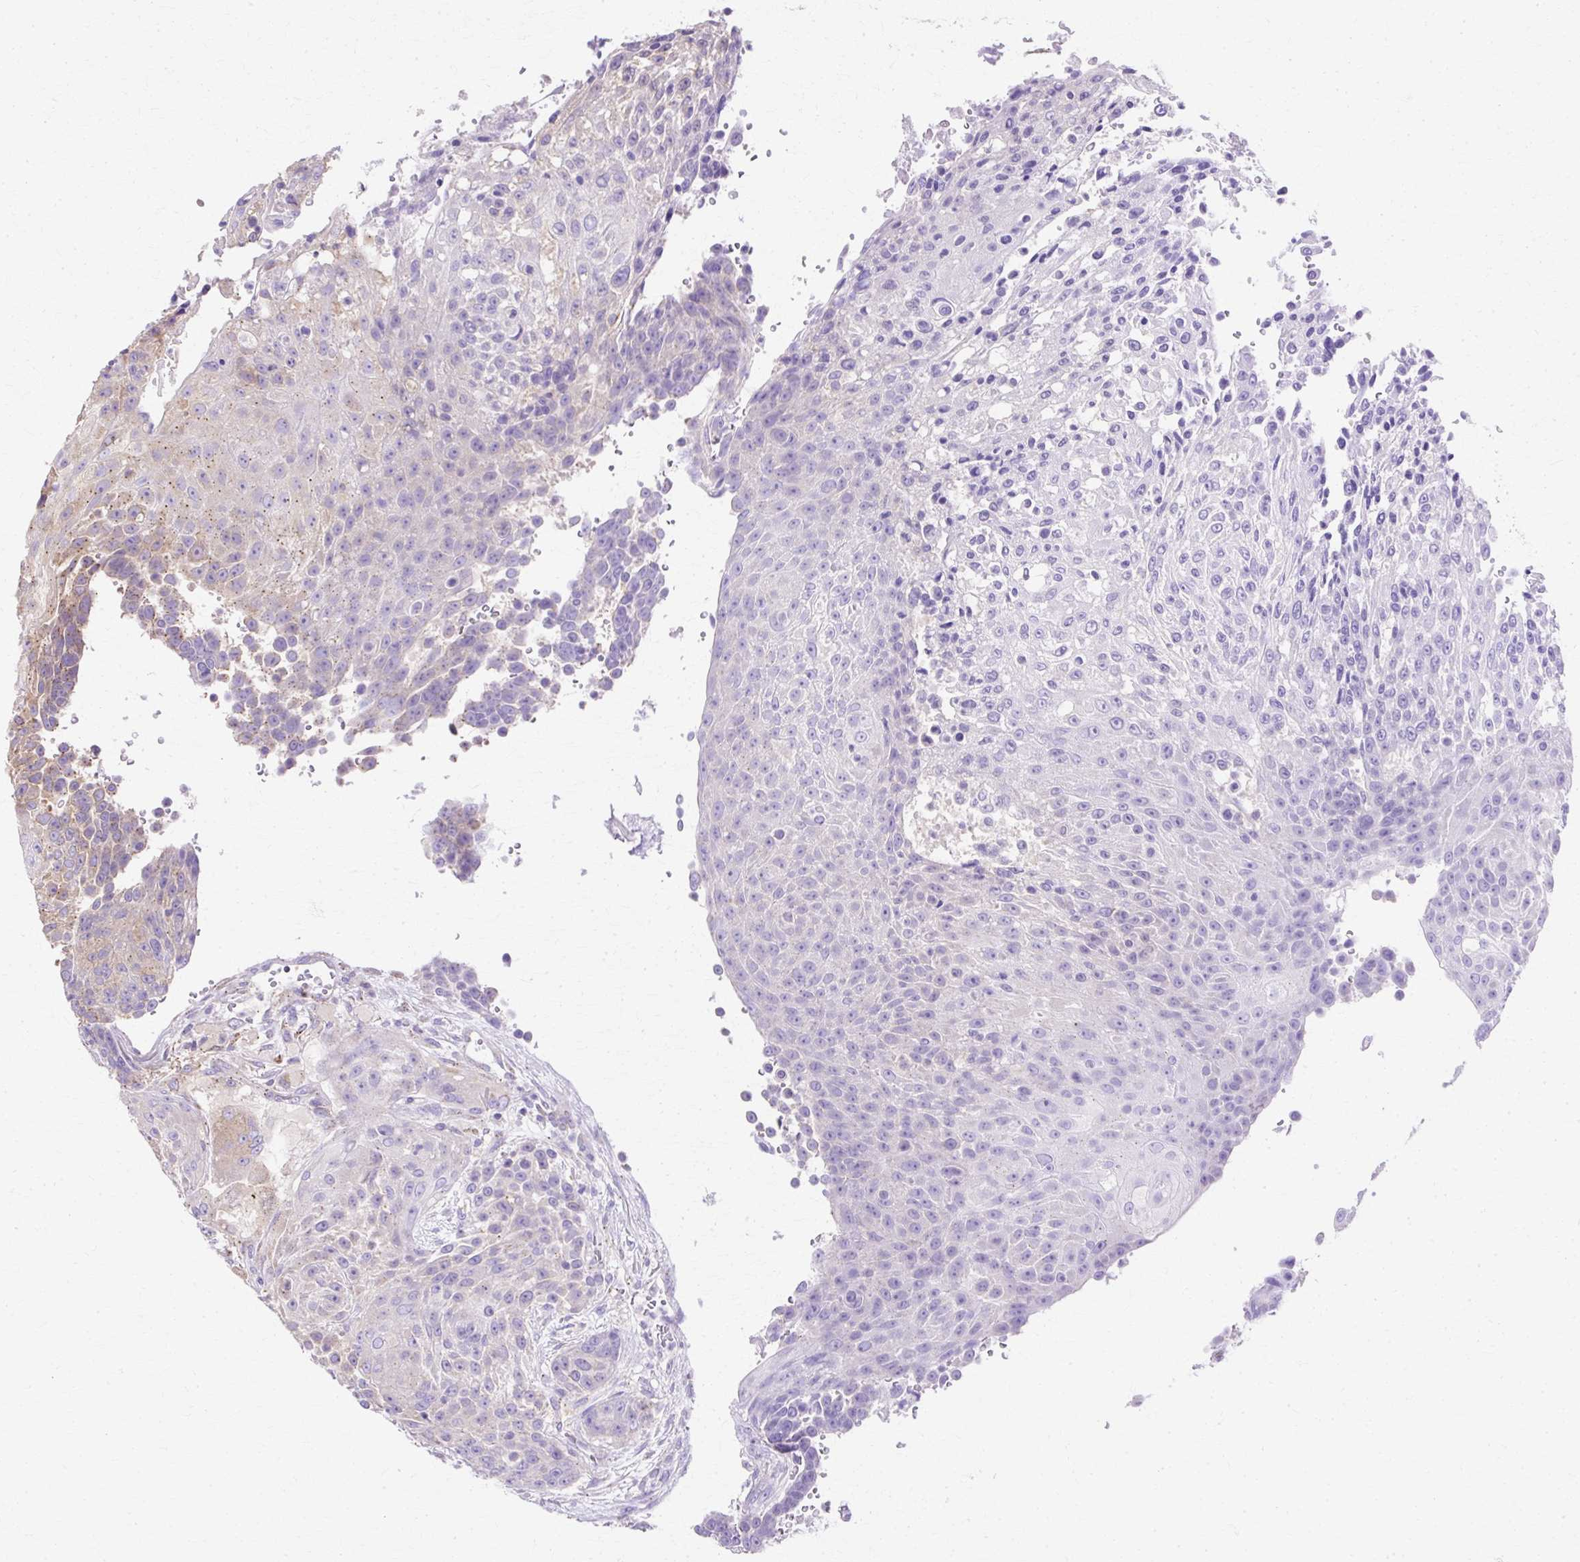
{"staining": {"intensity": "weak", "quantity": "<25%", "location": "cytoplasmic/membranous"}, "tissue": "urothelial cancer", "cell_type": "Tumor cells", "image_type": "cancer", "snomed": [{"axis": "morphology", "description": "Urothelial carcinoma, High grade"}, {"axis": "topography", "description": "Urinary bladder"}], "caption": "Protein analysis of urothelial cancer reveals no significant positivity in tumor cells. The staining is performed using DAB brown chromogen with nuclei counter-stained in using hematoxylin.", "gene": "COPB1", "patient": {"sex": "female", "age": 63}}